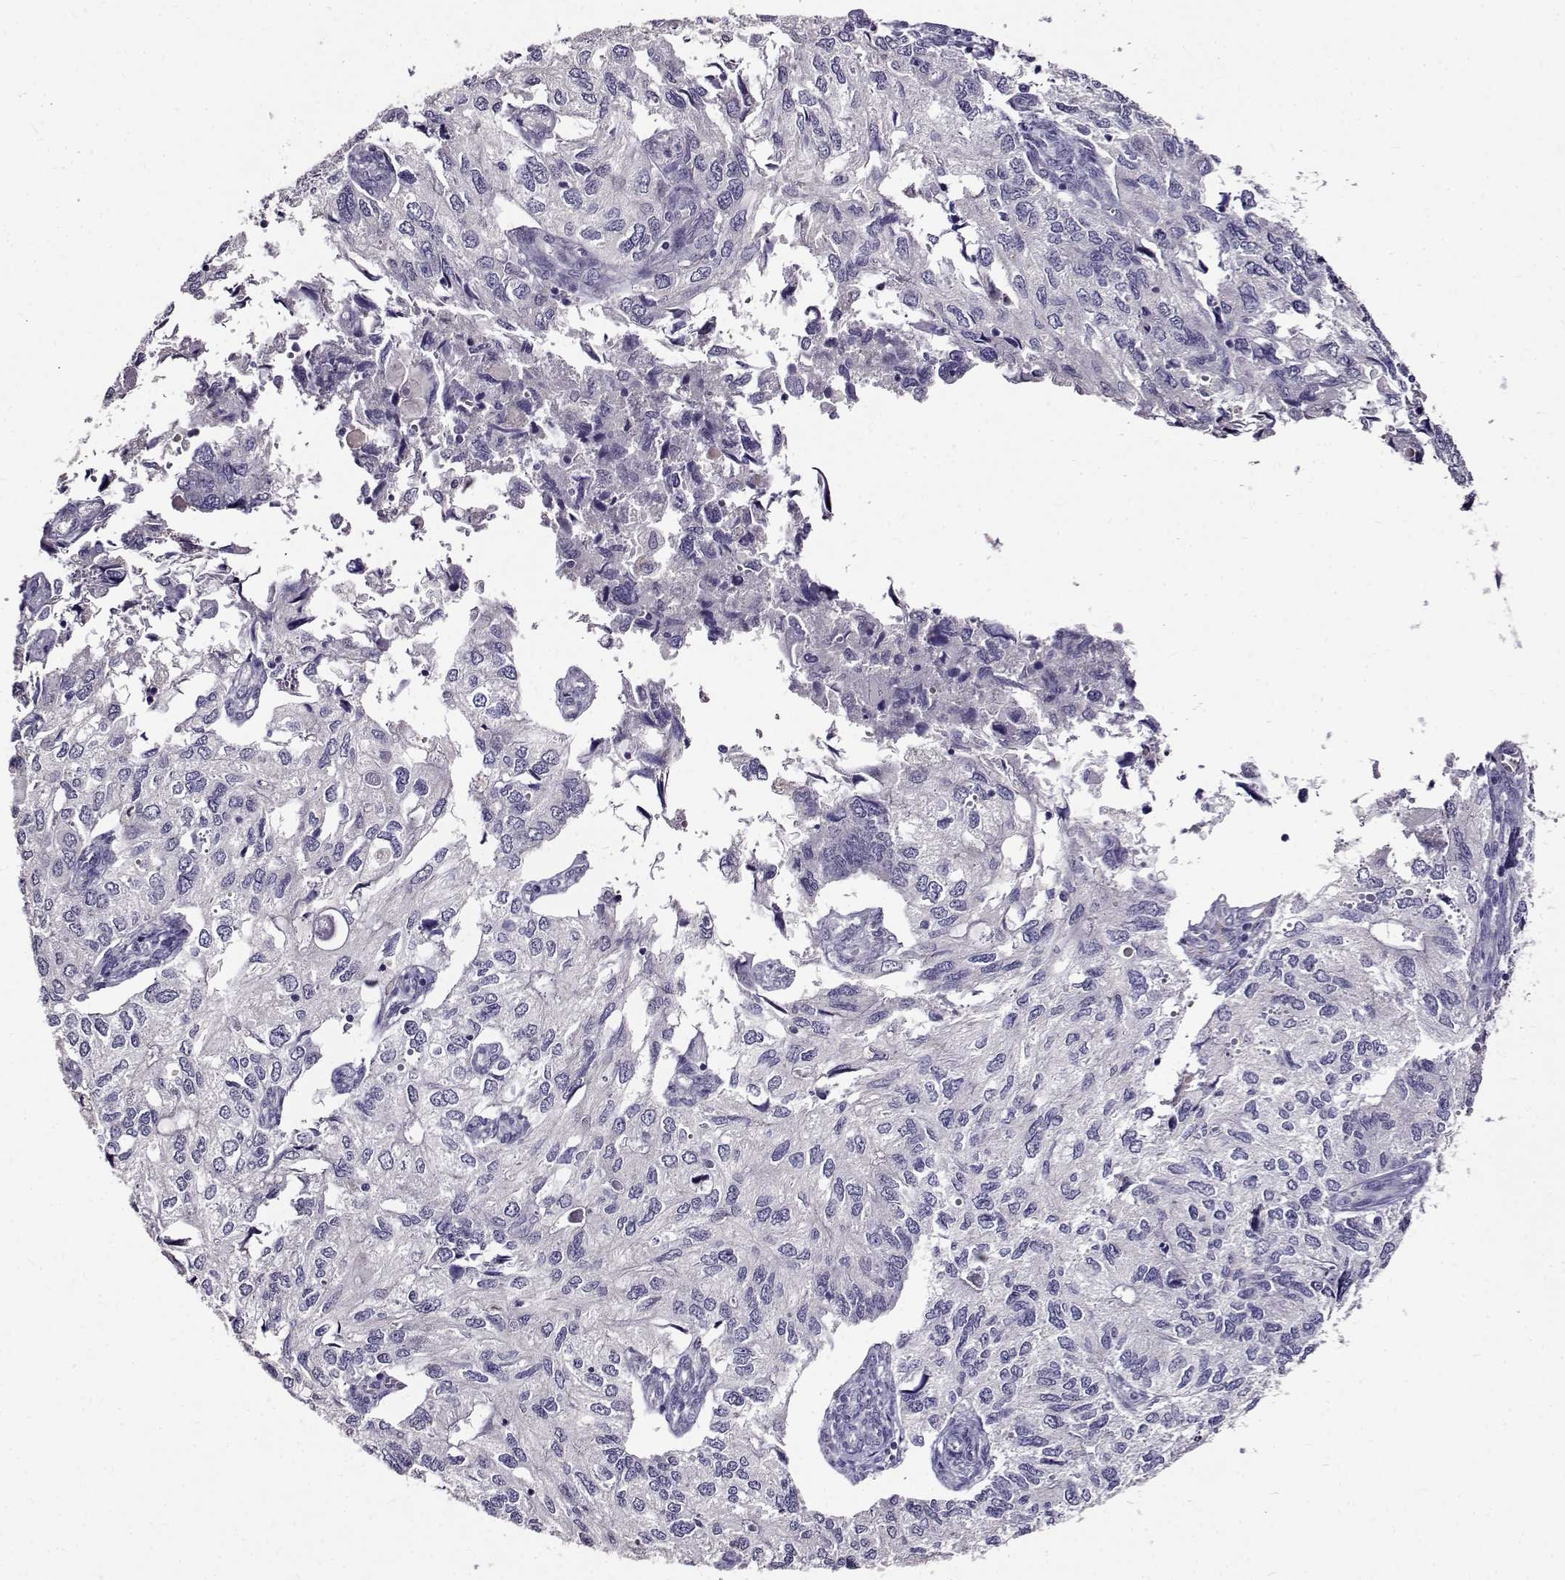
{"staining": {"intensity": "negative", "quantity": "none", "location": "none"}, "tissue": "endometrial cancer", "cell_type": "Tumor cells", "image_type": "cancer", "snomed": [{"axis": "morphology", "description": "Carcinoma, NOS"}, {"axis": "topography", "description": "Uterus"}], "caption": "Endometrial carcinoma was stained to show a protein in brown. There is no significant staining in tumor cells.", "gene": "PAEP", "patient": {"sex": "female", "age": 76}}